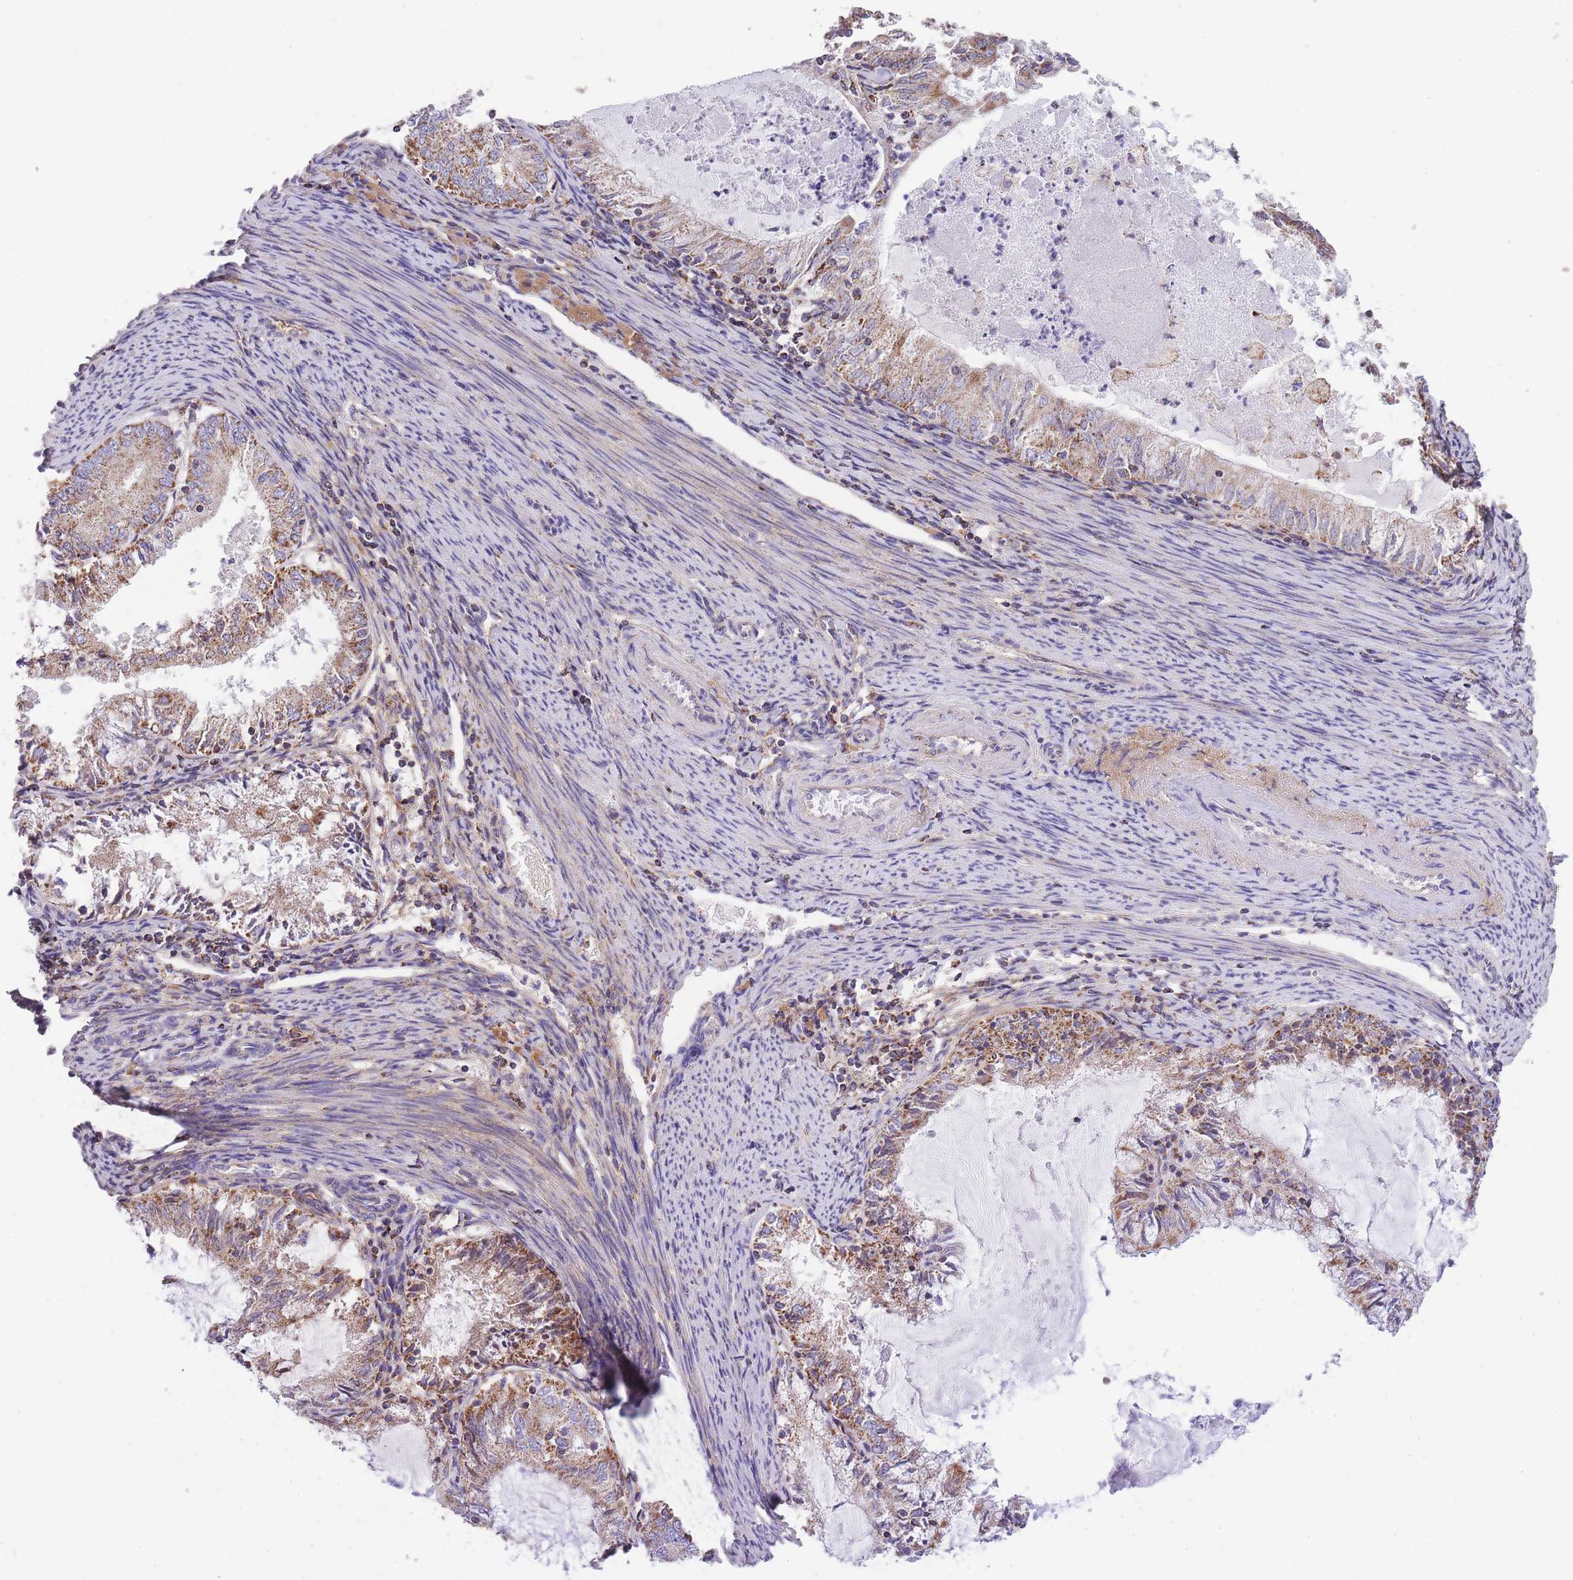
{"staining": {"intensity": "moderate", "quantity": ">75%", "location": "cytoplasmic/membranous"}, "tissue": "endometrial cancer", "cell_type": "Tumor cells", "image_type": "cancer", "snomed": [{"axis": "morphology", "description": "Adenocarcinoma, NOS"}, {"axis": "topography", "description": "Endometrium"}], "caption": "Immunohistochemical staining of human adenocarcinoma (endometrial) reveals moderate cytoplasmic/membranous protein expression in about >75% of tumor cells.", "gene": "ST3GAL3", "patient": {"sex": "female", "age": 57}}